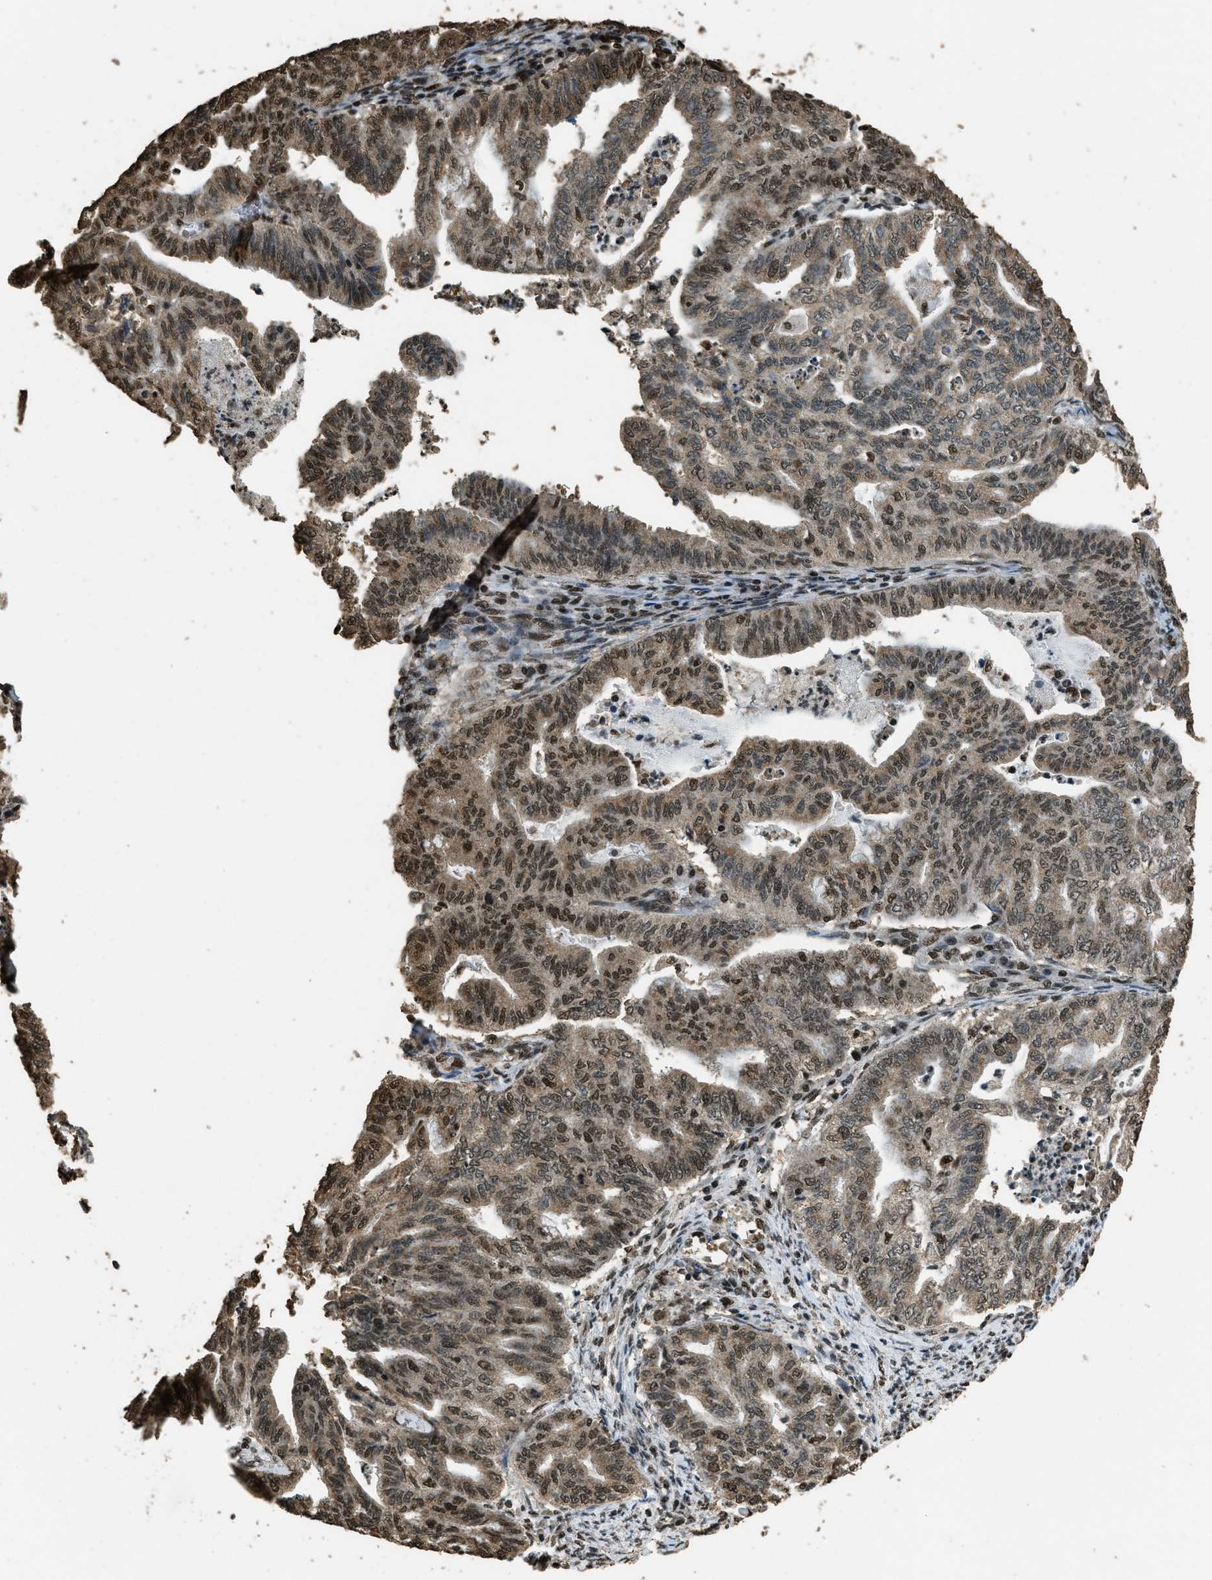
{"staining": {"intensity": "moderate", "quantity": ">75%", "location": "nuclear"}, "tissue": "endometrial cancer", "cell_type": "Tumor cells", "image_type": "cancer", "snomed": [{"axis": "morphology", "description": "Adenocarcinoma, NOS"}, {"axis": "topography", "description": "Endometrium"}], "caption": "An immunohistochemistry (IHC) photomicrograph of tumor tissue is shown. Protein staining in brown labels moderate nuclear positivity in endometrial cancer within tumor cells. The protein is shown in brown color, while the nuclei are stained blue.", "gene": "MYB", "patient": {"sex": "female", "age": 79}}